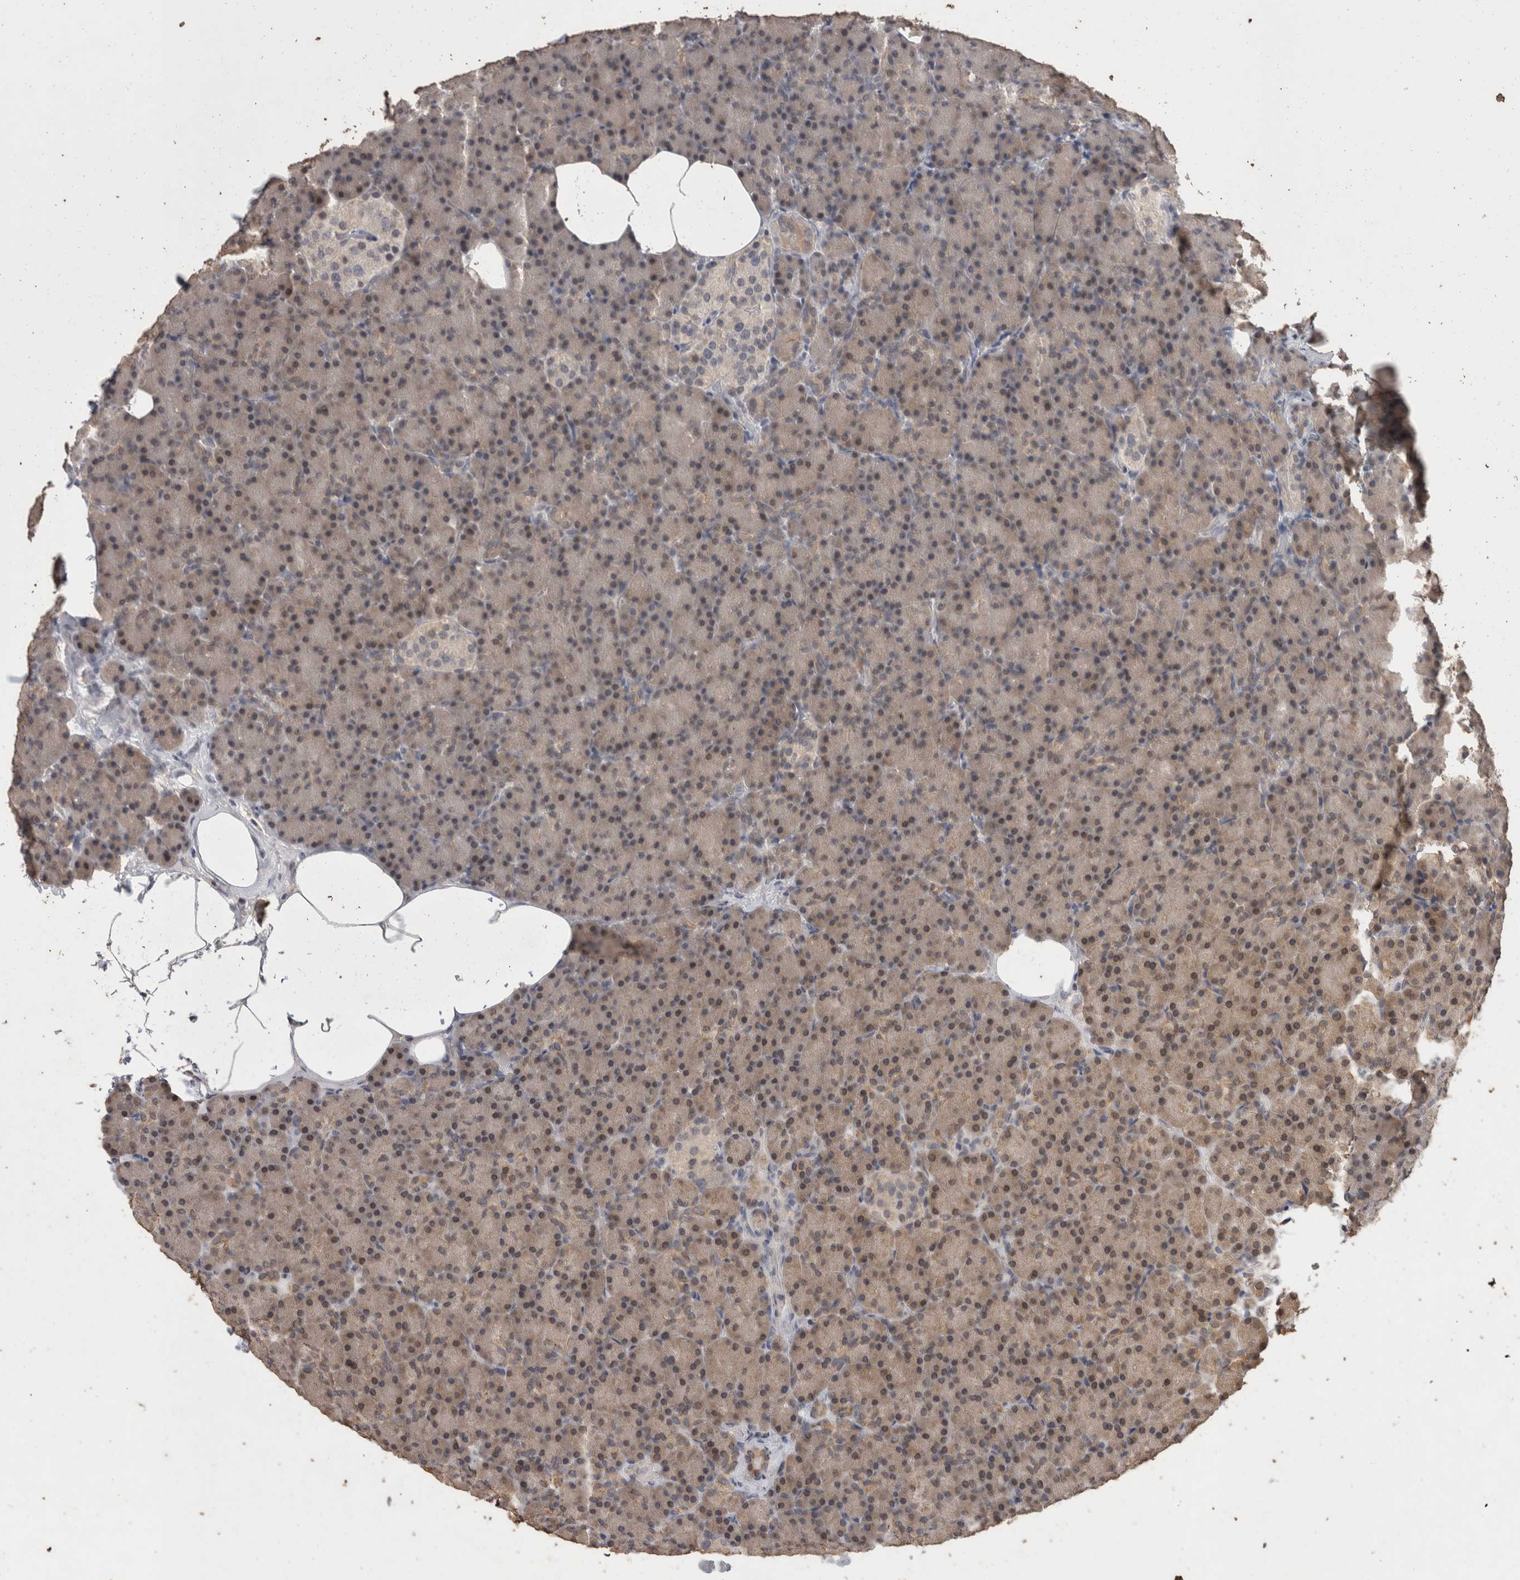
{"staining": {"intensity": "moderate", "quantity": "25%-75%", "location": "nuclear"}, "tissue": "pancreas", "cell_type": "Exocrine glandular cells", "image_type": "normal", "snomed": [{"axis": "morphology", "description": "Normal tissue, NOS"}, {"axis": "topography", "description": "Pancreas"}], "caption": "Normal pancreas displays moderate nuclear staining in about 25%-75% of exocrine glandular cells, visualized by immunohistochemistry. (brown staining indicates protein expression, while blue staining denotes nuclei).", "gene": "FHOD3", "patient": {"sex": "female", "age": 43}}